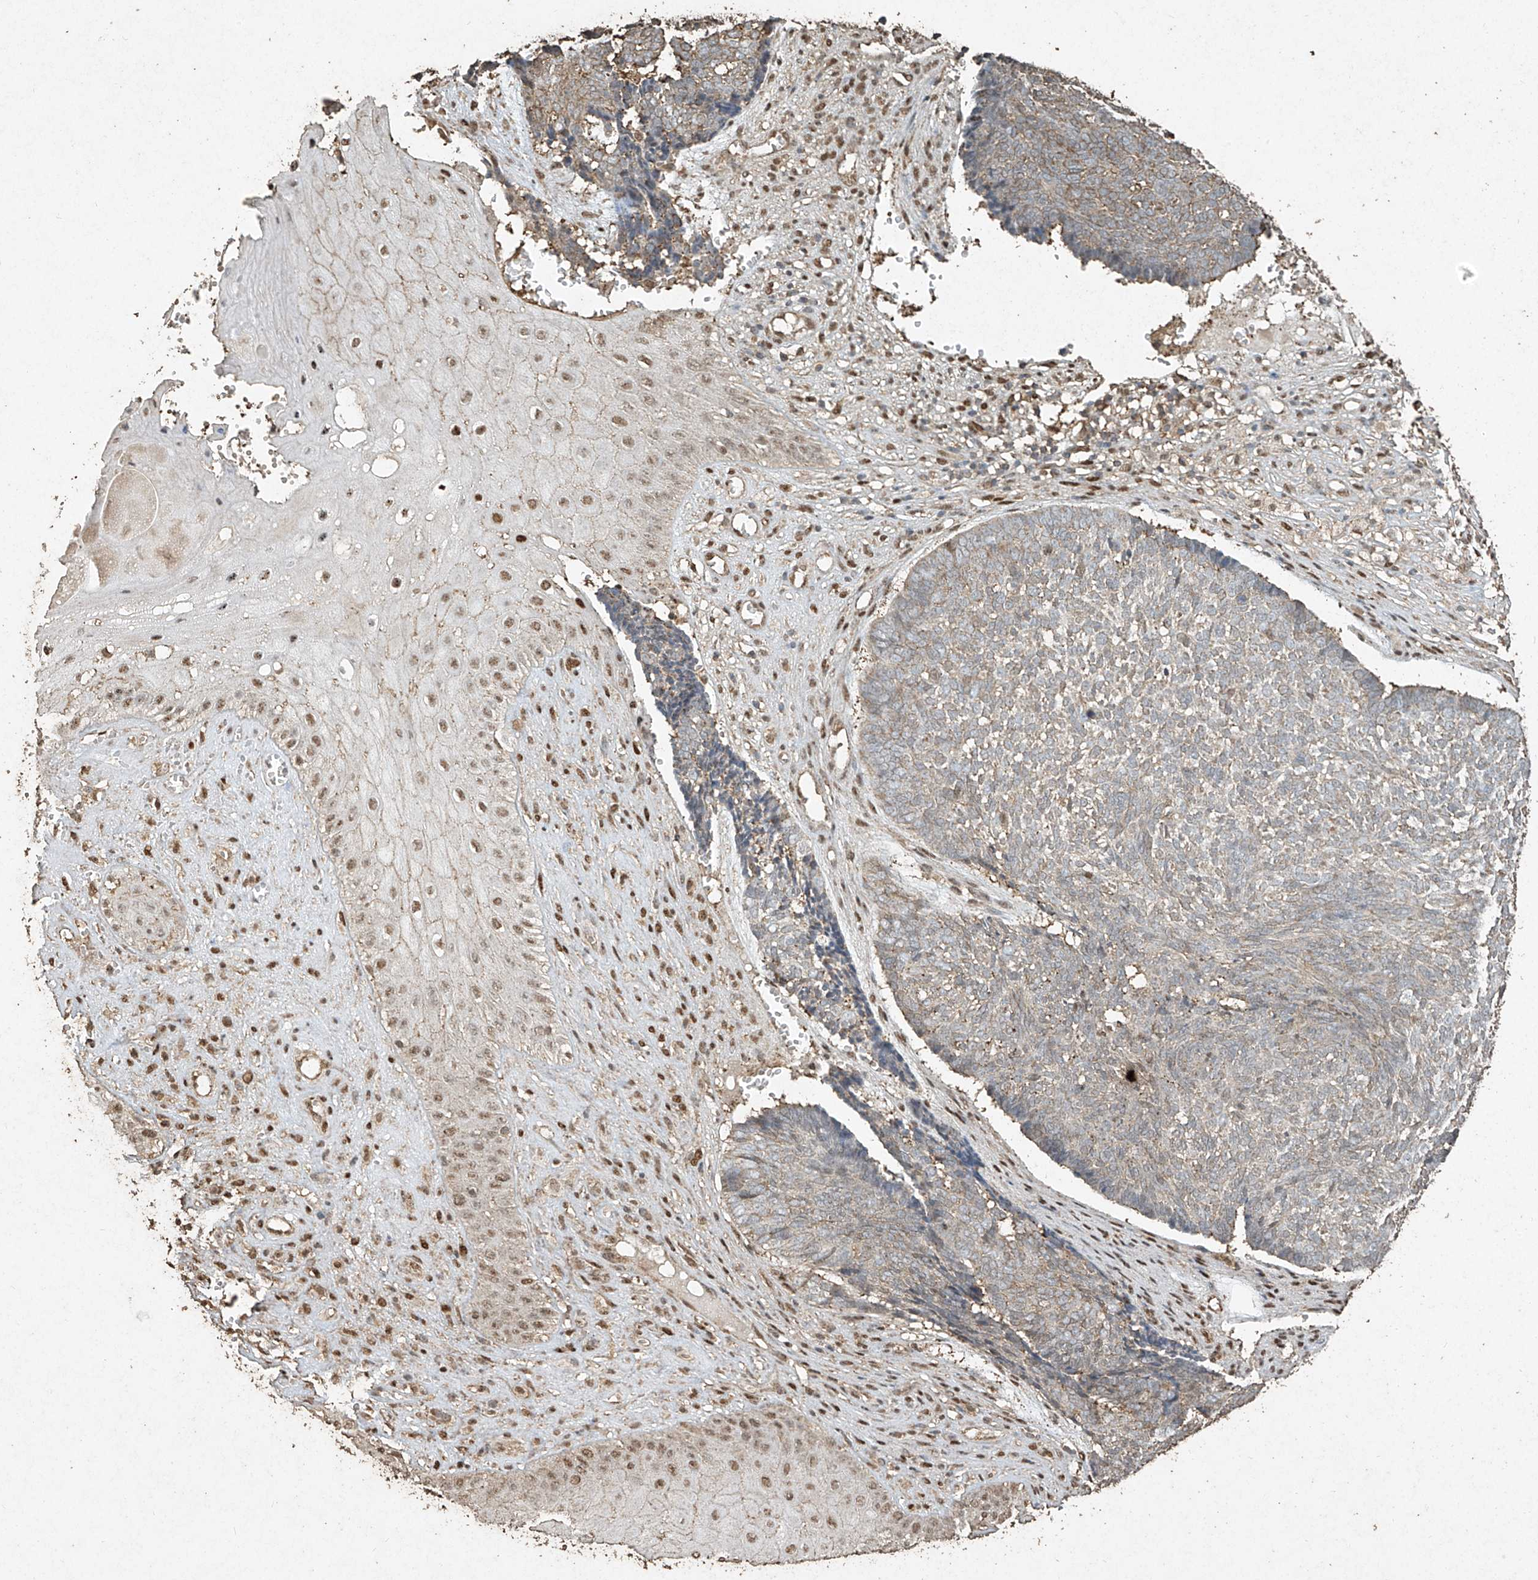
{"staining": {"intensity": "negative", "quantity": "none", "location": "none"}, "tissue": "skin cancer", "cell_type": "Tumor cells", "image_type": "cancer", "snomed": [{"axis": "morphology", "description": "Basal cell carcinoma"}, {"axis": "topography", "description": "Skin"}], "caption": "This is an immunohistochemistry histopathology image of skin cancer. There is no positivity in tumor cells.", "gene": "ERBB3", "patient": {"sex": "male", "age": 84}}